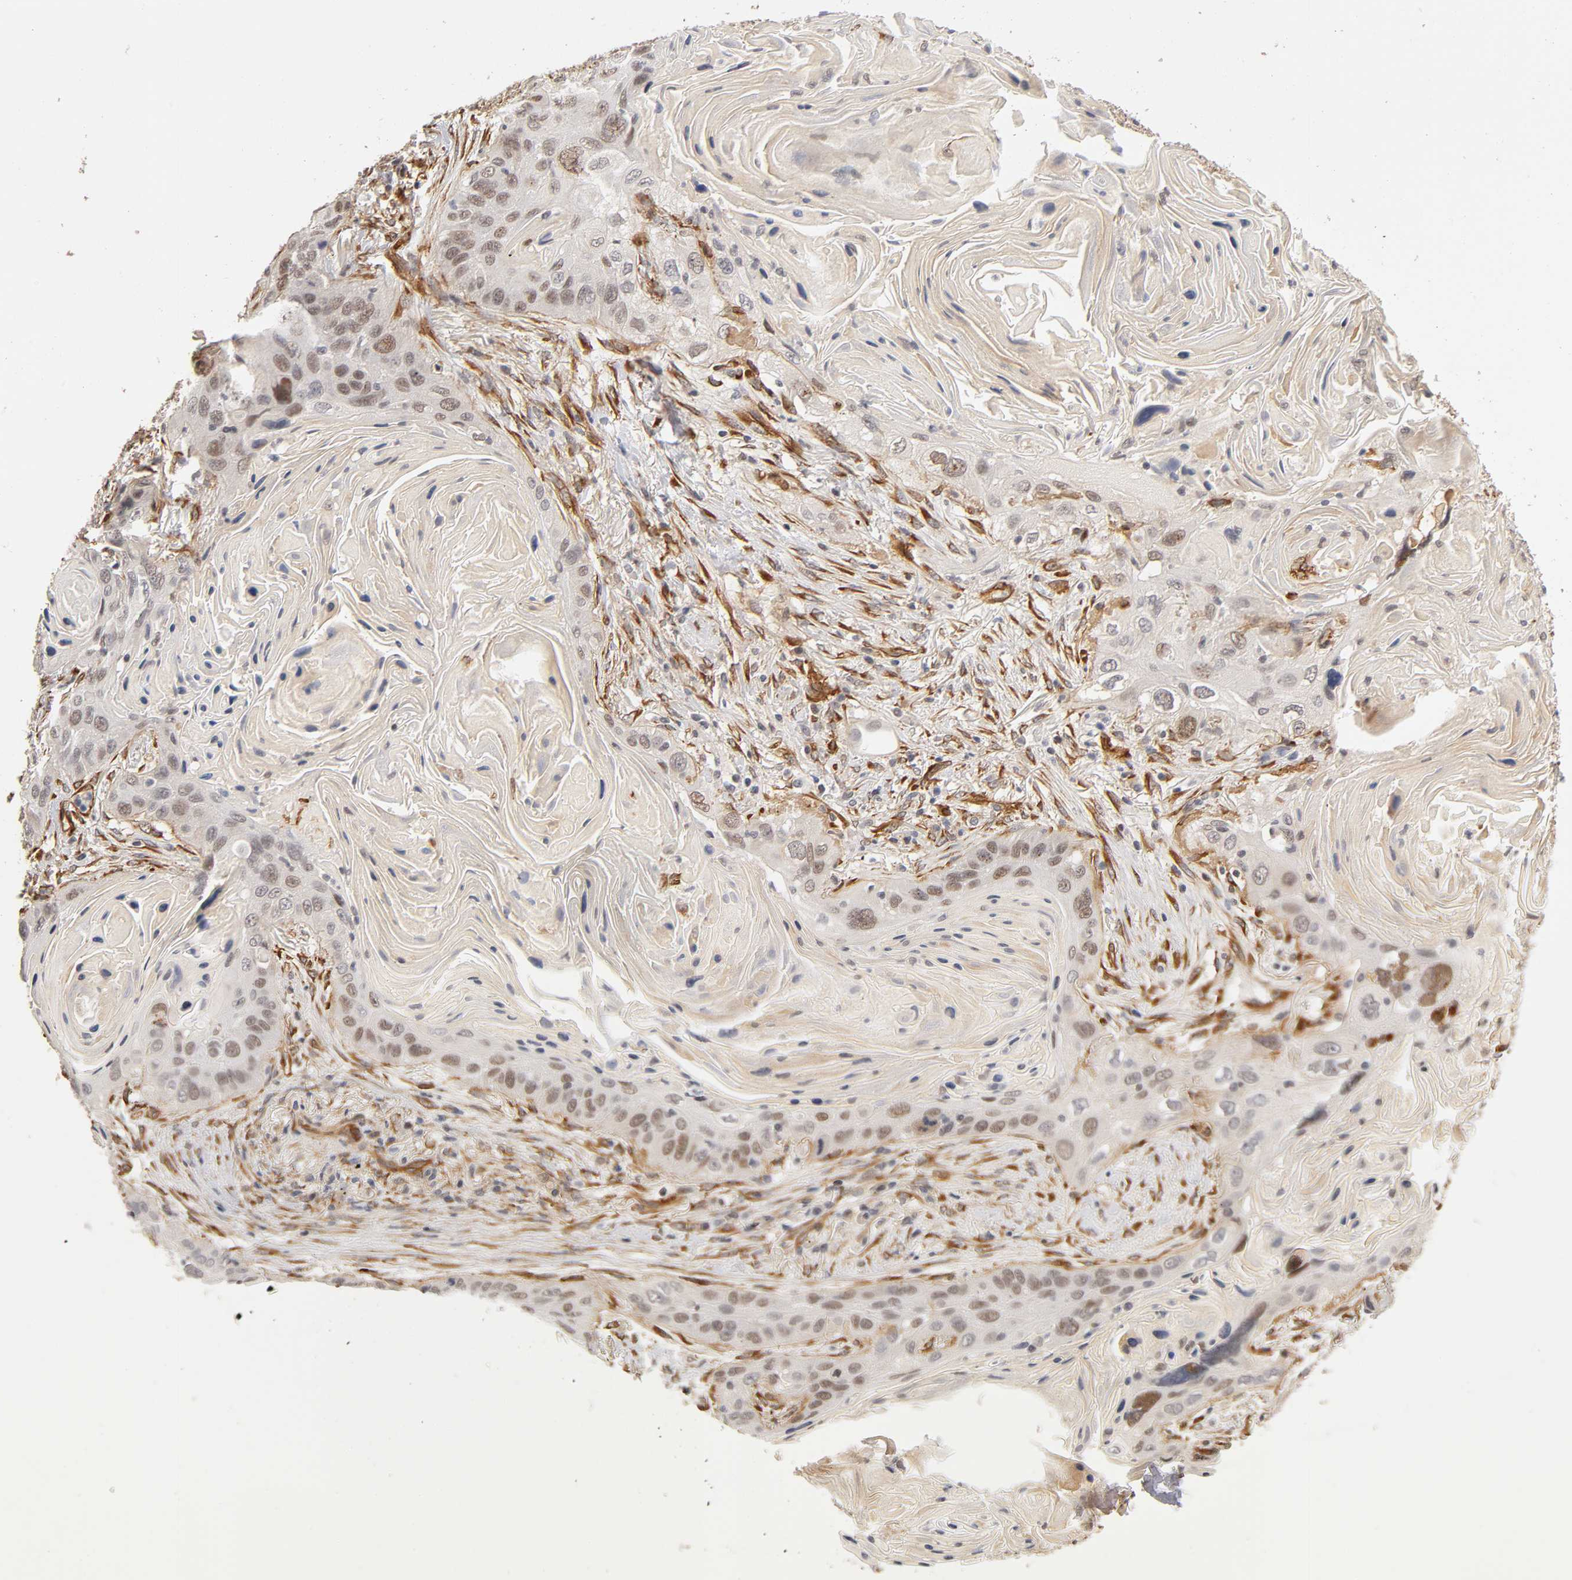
{"staining": {"intensity": "weak", "quantity": "25%-75%", "location": "cytoplasmic/membranous,nuclear"}, "tissue": "lung cancer", "cell_type": "Tumor cells", "image_type": "cancer", "snomed": [{"axis": "morphology", "description": "Squamous cell carcinoma, NOS"}, {"axis": "topography", "description": "Lung"}], "caption": "IHC (DAB (3,3'-diaminobenzidine)) staining of human squamous cell carcinoma (lung) demonstrates weak cytoplasmic/membranous and nuclear protein staining in approximately 25%-75% of tumor cells. Immunohistochemistry stains the protein of interest in brown and the nuclei are stained blue.", "gene": "LAMB1", "patient": {"sex": "female", "age": 67}}